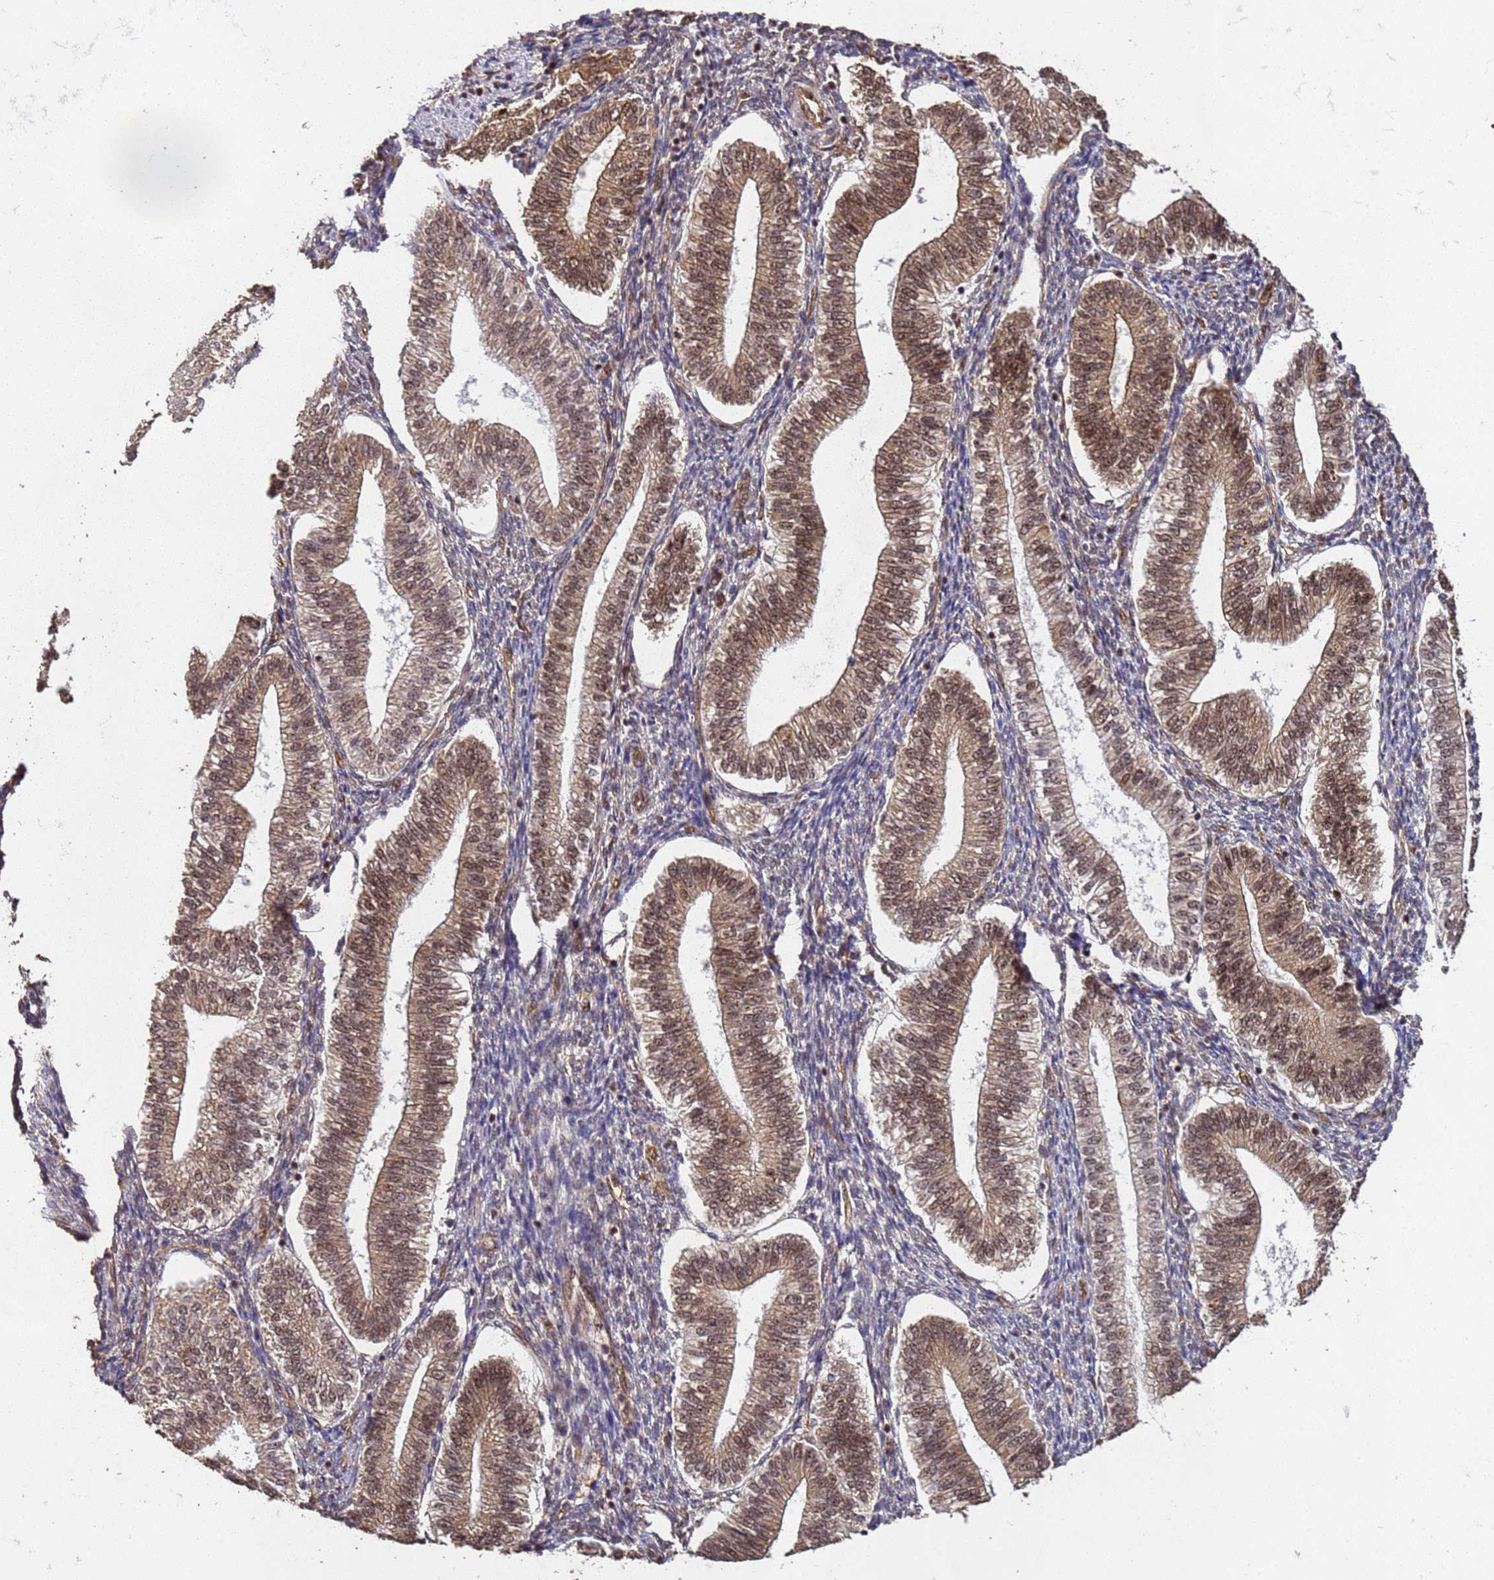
{"staining": {"intensity": "strong", "quantity": "25%-75%", "location": "nuclear"}, "tissue": "endometrium", "cell_type": "Cells in endometrial stroma", "image_type": "normal", "snomed": [{"axis": "morphology", "description": "Normal tissue, NOS"}, {"axis": "topography", "description": "Endometrium"}], "caption": "DAB immunohistochemical staining of benign endometrium shows strong nuclear protein expression in about 25%-75% of cells in endometrial stroma. The staining was performed using DAB (3,3'-diaminobenzidine) to visualize the protein expression in brown, while the nuclei were stained in blue with hematoxylin (Magnification: 20x).", "gene": "SYF2", "patient": {"sex": "female", "age": 25}}